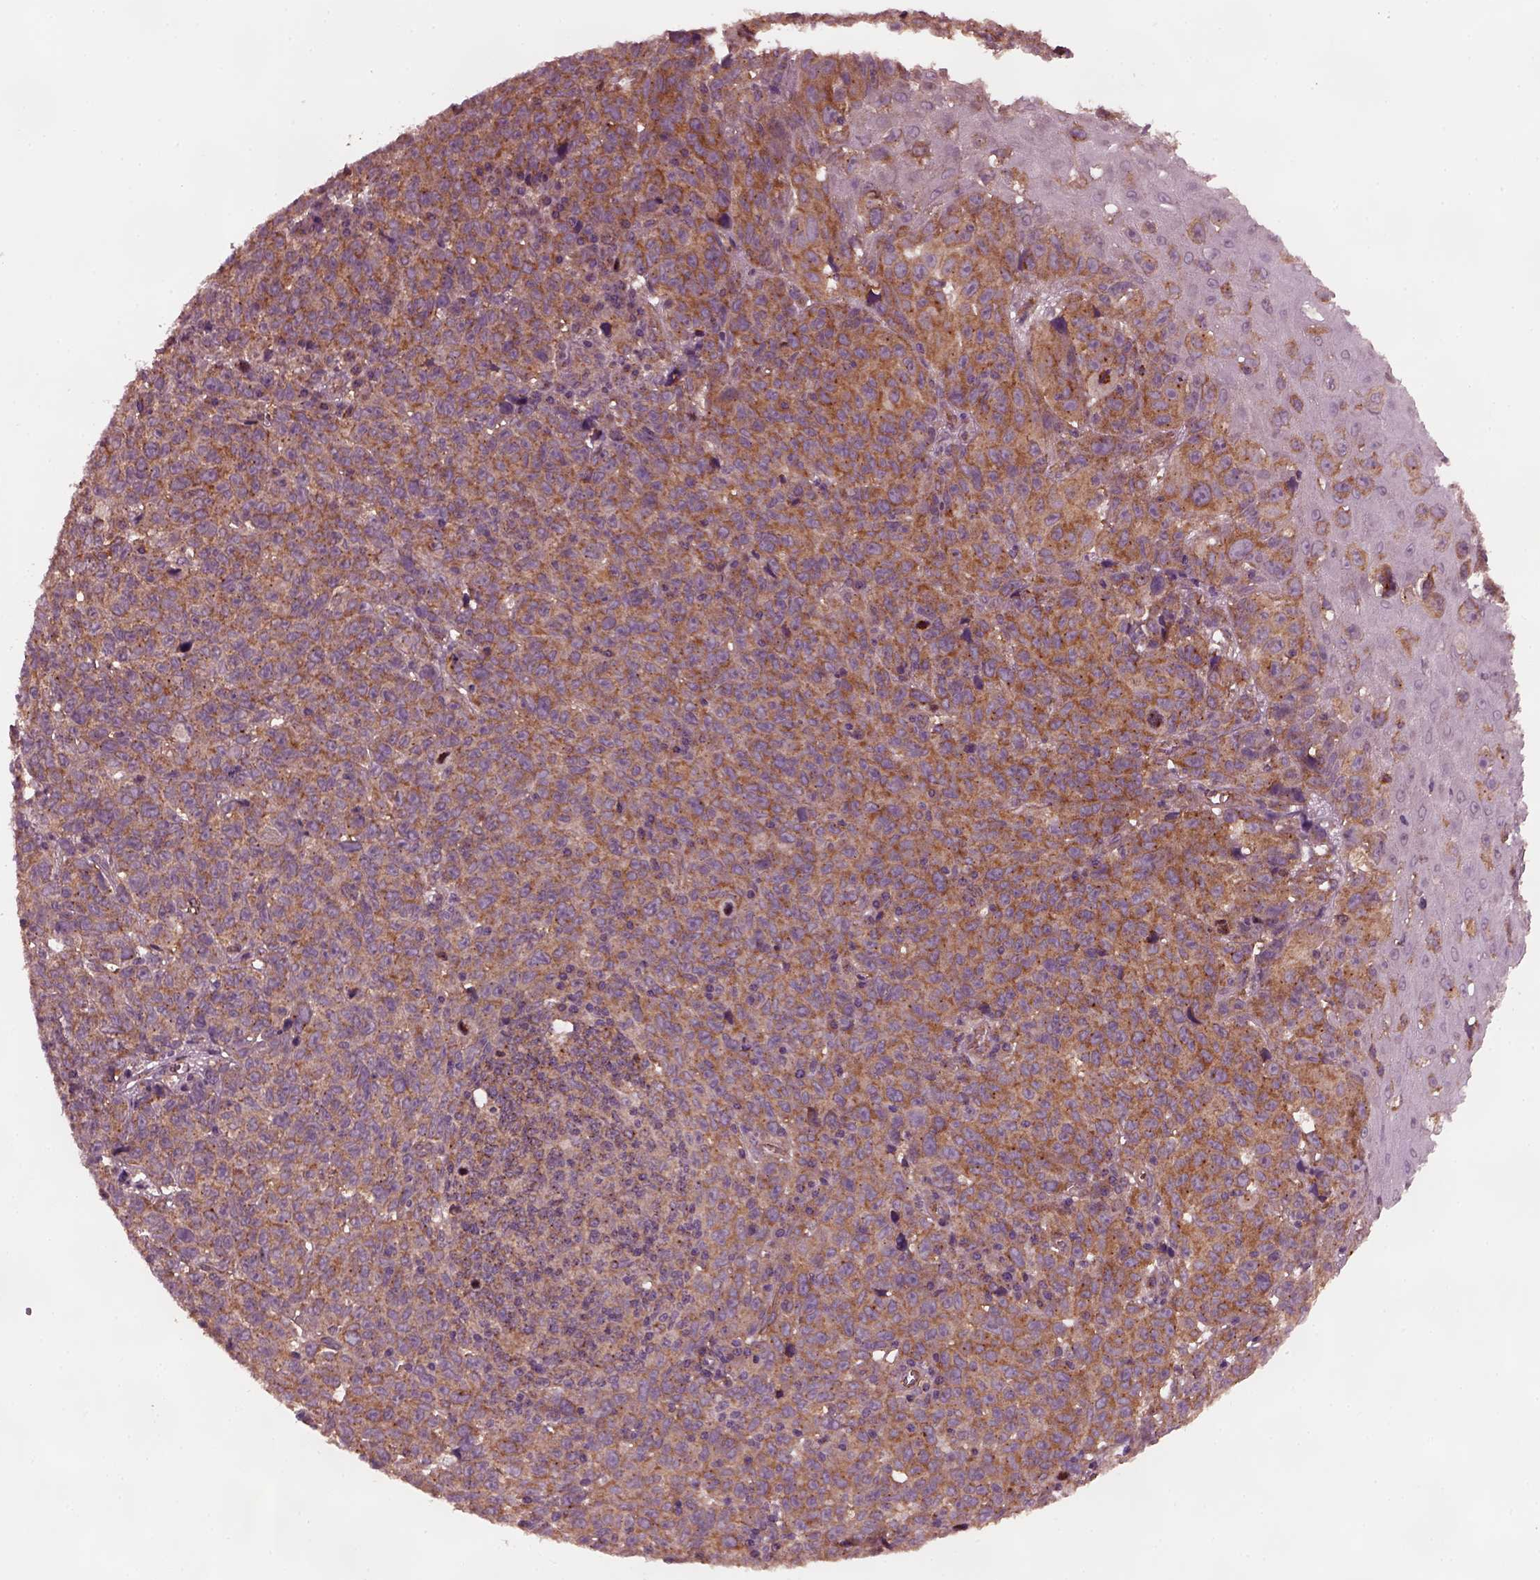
{"staining": {"intensity": "moderate", "quantity": ">75%", "location": "cytoplasmic/membranous"}, "tissue": "melanoma", "cell_type": "Tumor cells", "image_type": "cancer", "snomed": [{"axis": "morphology", "description": "Malignant melanoma, NOS"}, {"axis": "topography", "description": "Vulva, labia, clitoris and Bartholin´s gland, NO"}], "caption": "Melanoma was stained to show a protein in brown. There is medium levels of moderate cytoplasmic/membranous expression in approximately >75% of tumor cells. The protein is shown in brown color, while the nuclei are stained blue.", "gene": "TUBG1", "patient": {"sex": "female", "age": 75}}